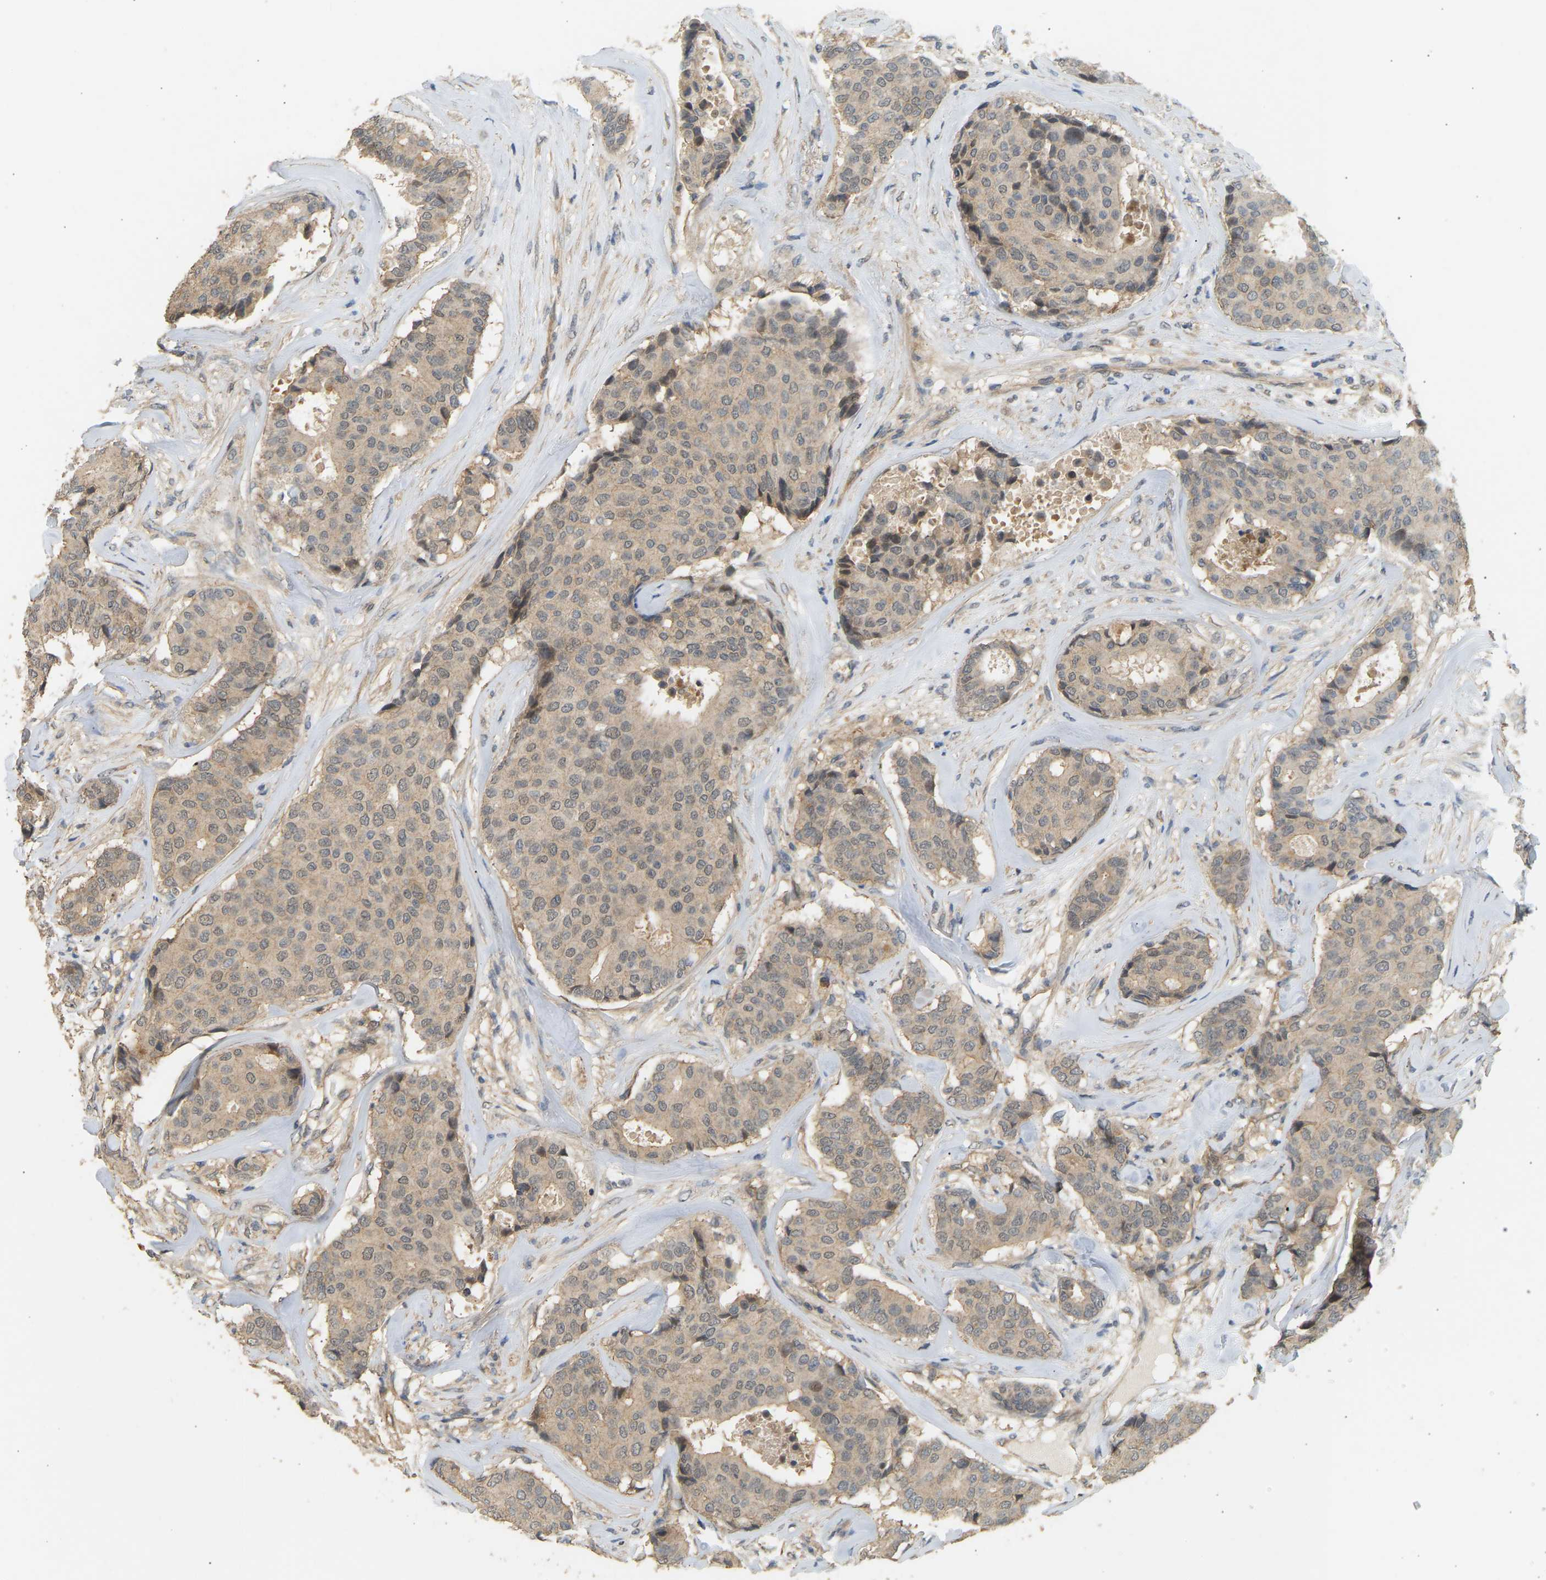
{"staining": {"intensity": "weak", "quantity": ">75%", "location": "cytoplasmic/membranous,nuclear"}, "tissue": "breast cancer", "cell_type": "Tumor cells", "image_type": "cancer", "snomed": [{"axis": "morphology", "description": "Duct carcinoma"}, {"axis": "topography", "description": "Breast"}], "caption": "This micrograph displays immunohistochemistry staining of human breast intraductal carcinoma, with low weak cytoplasmic/membranous and nuclear expression in approximately >75% of tumor cells.", "gene": "RGL1", "patient": {"sex": "female", "age": 75}}